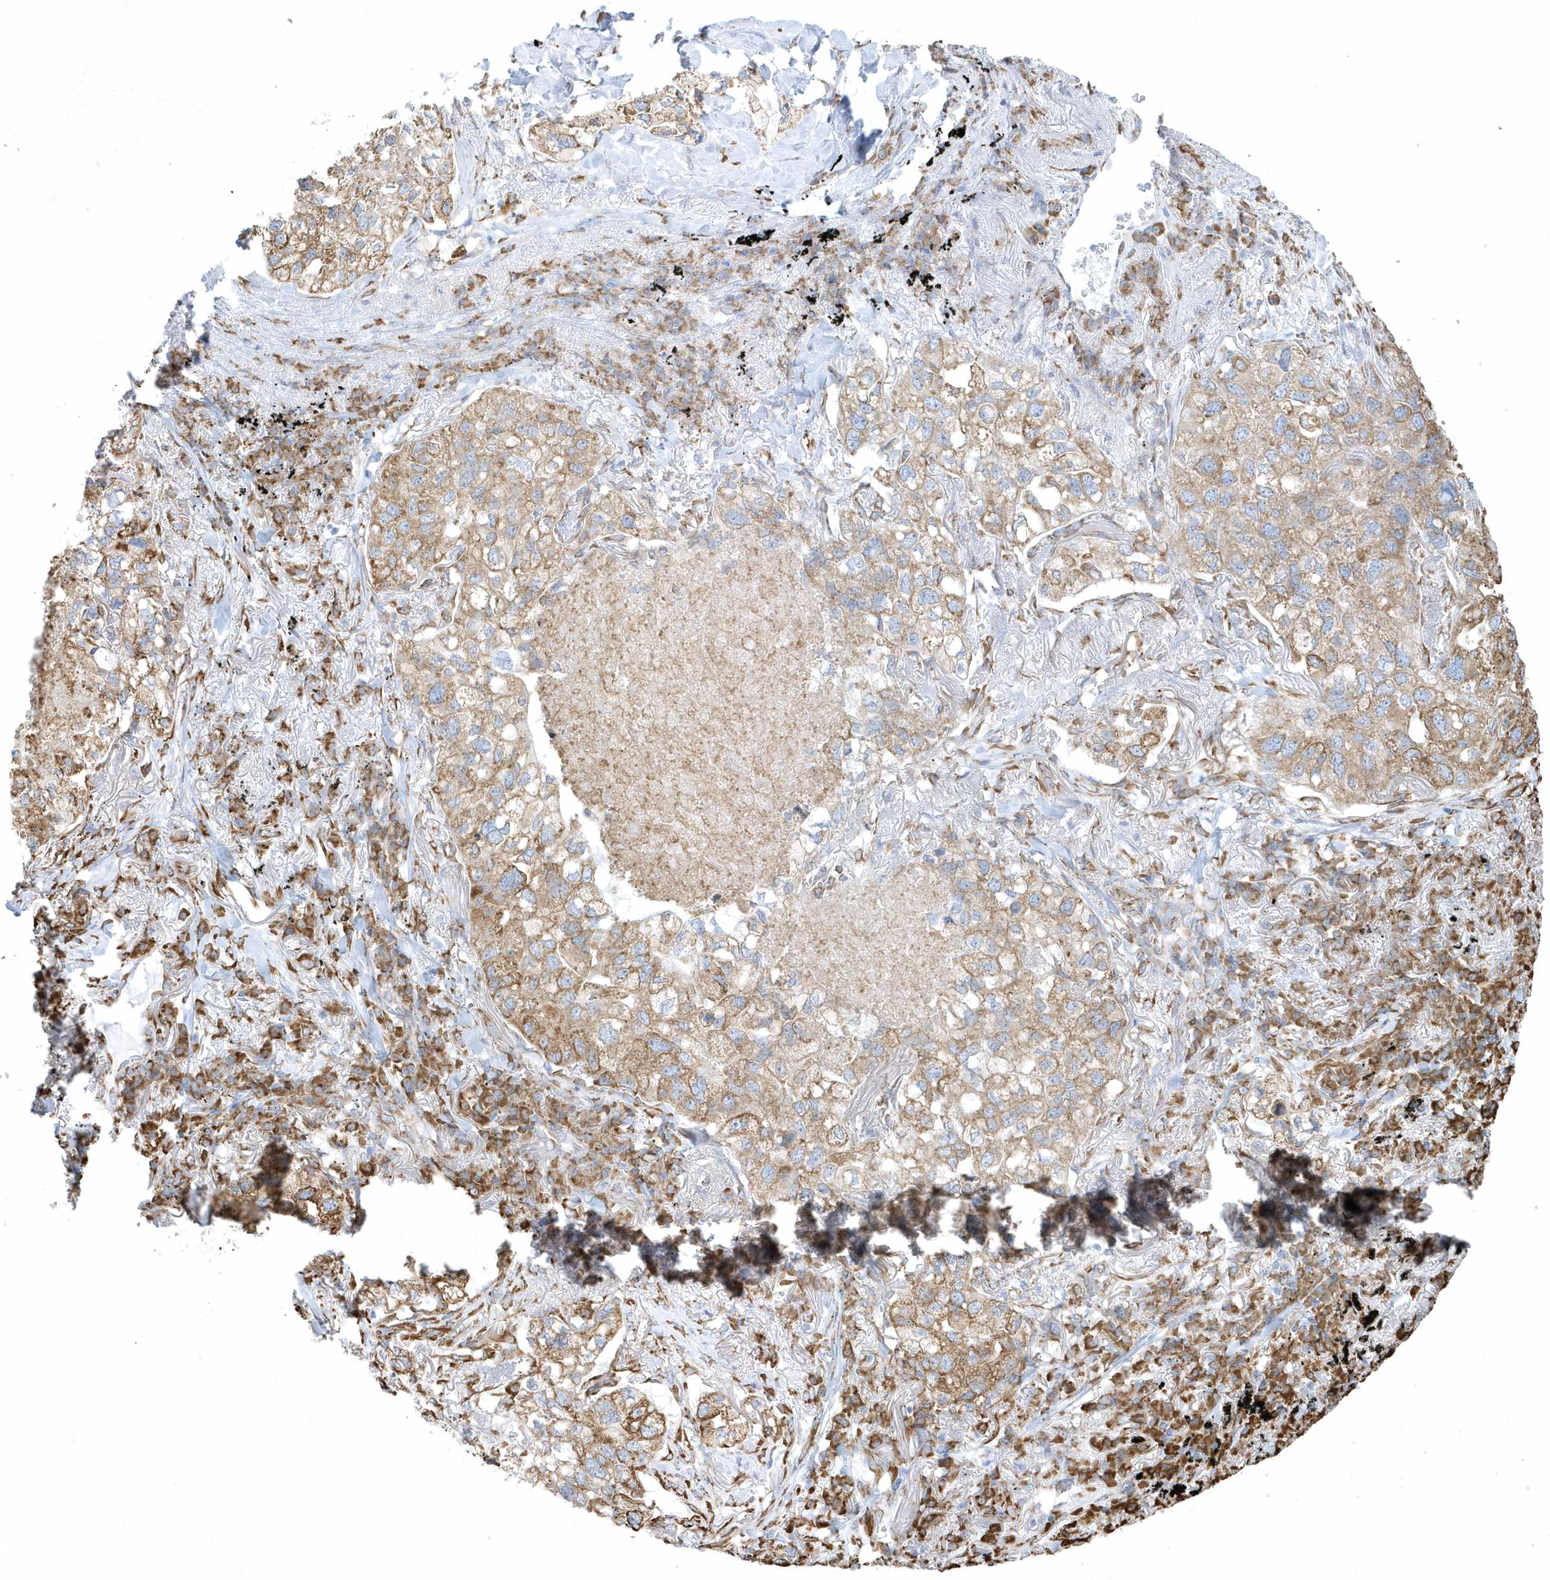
{"staining": {"intensity": "moderate", "quantity": ">75%", "location": "cytoplasmic/membranous"}, "tissue": "lung cancer", "cell_type": "Tumor cells", "image_type": "cancer", "snomed": [{"axis": "morphology", "description": "Adenocarcinoma, NOS"}, {"axis": "topography", "description": "Lung"}], "caption": "A high-resolution micrograph shows immunohistochemistry staining of lung adenocarcinoma, which displays moderate cytoplasmic/membranous staining in about >75% of tumor cells.", "gene": "DCAF1", "patient": {"sex": "male", "age": 65}}